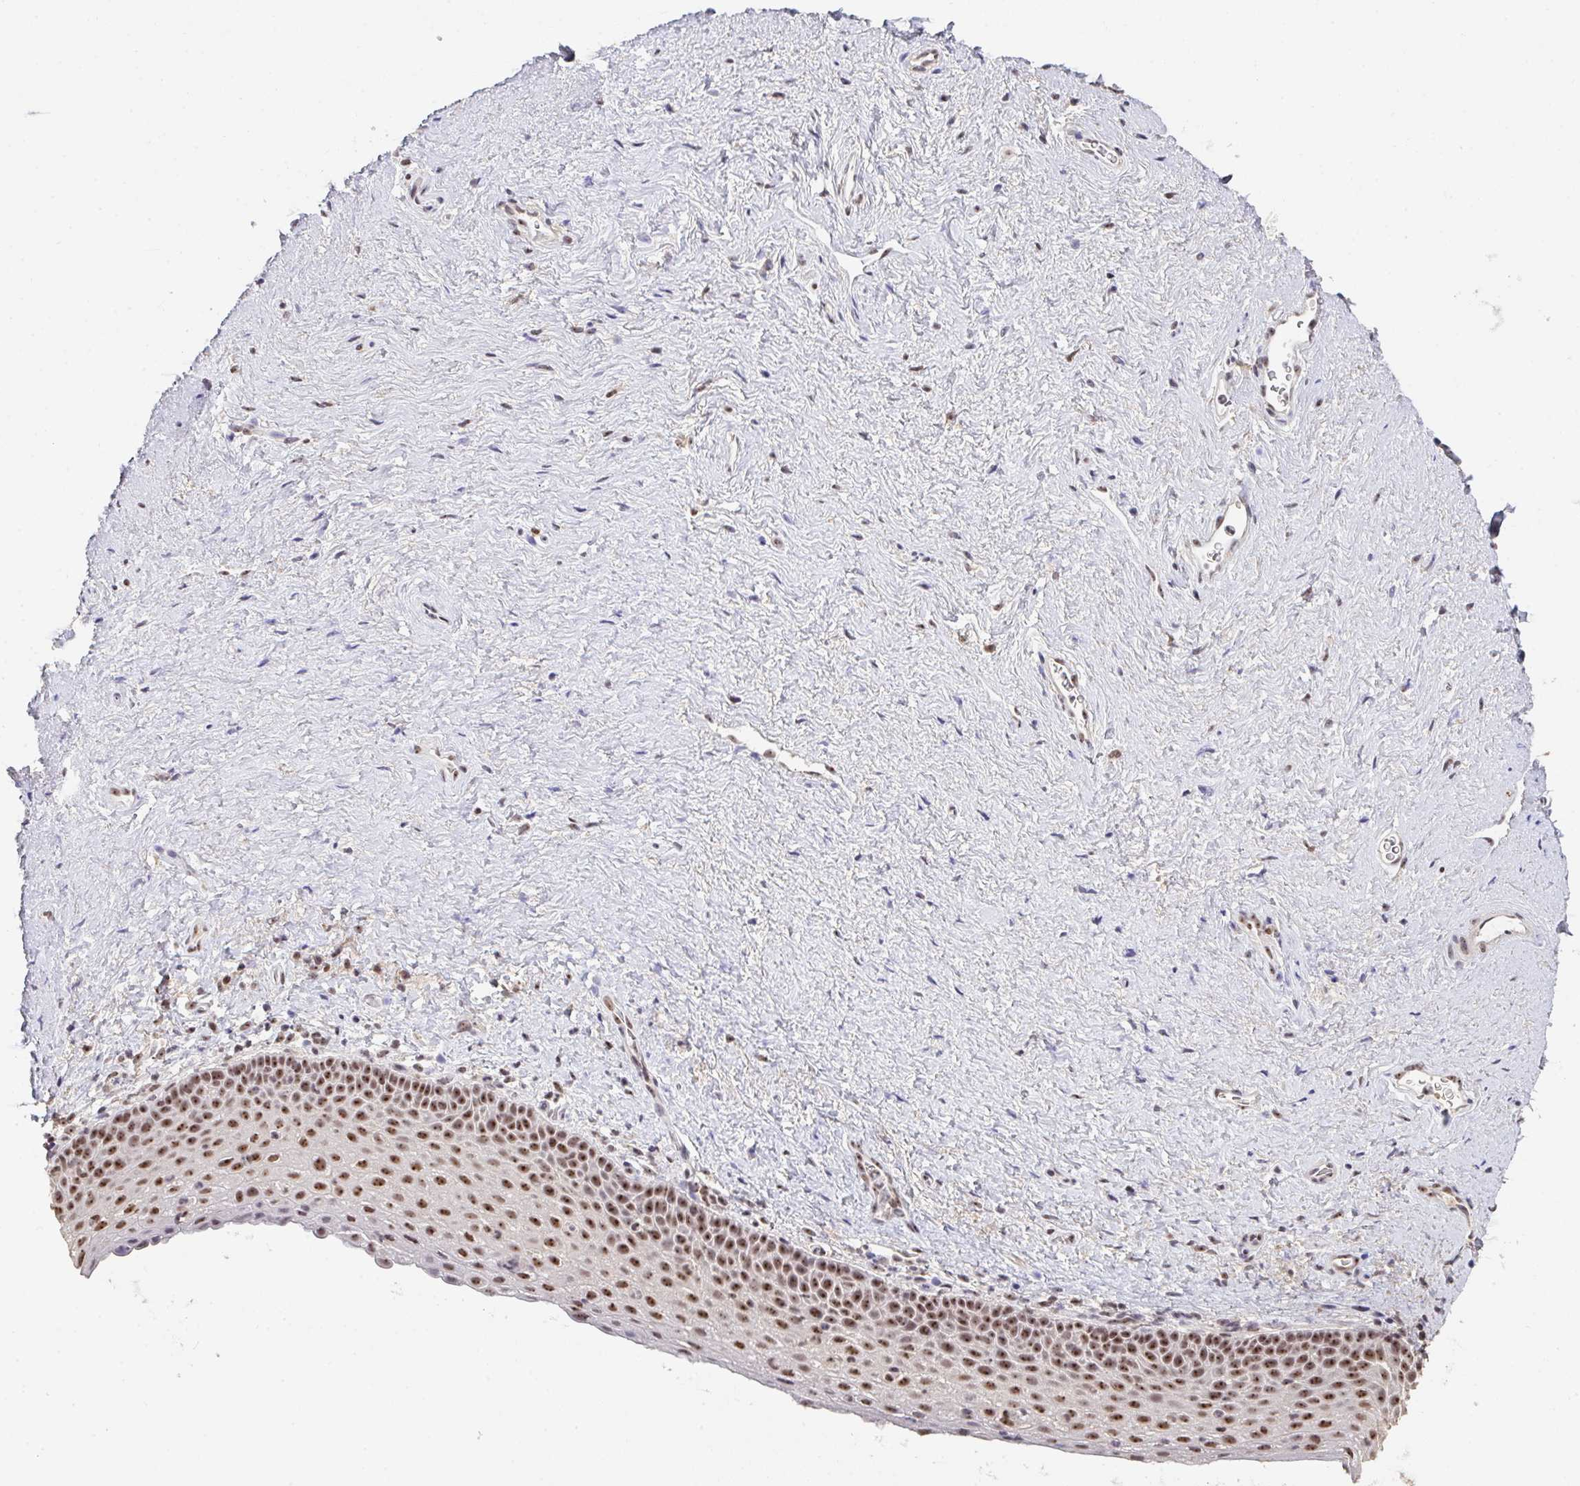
{"staining": {"intensity": "moderate", "quantity": ">75%", "location": "nuclear"}, "tissue": "vagina", "cell_type": "Squamous epithelial cells", "image_type": "normal", "snomed": [{"axis": "morphology", "description": "Normal tissue, NOS"}, {"axis": "topography", "description": "Vagina"}], "caption": "Vagina stained for a protein shows moderate nuclear positivity in squamous epithelial cells.", "gene": "DKC1", "patient": {"sex": "female", "age": 61}}